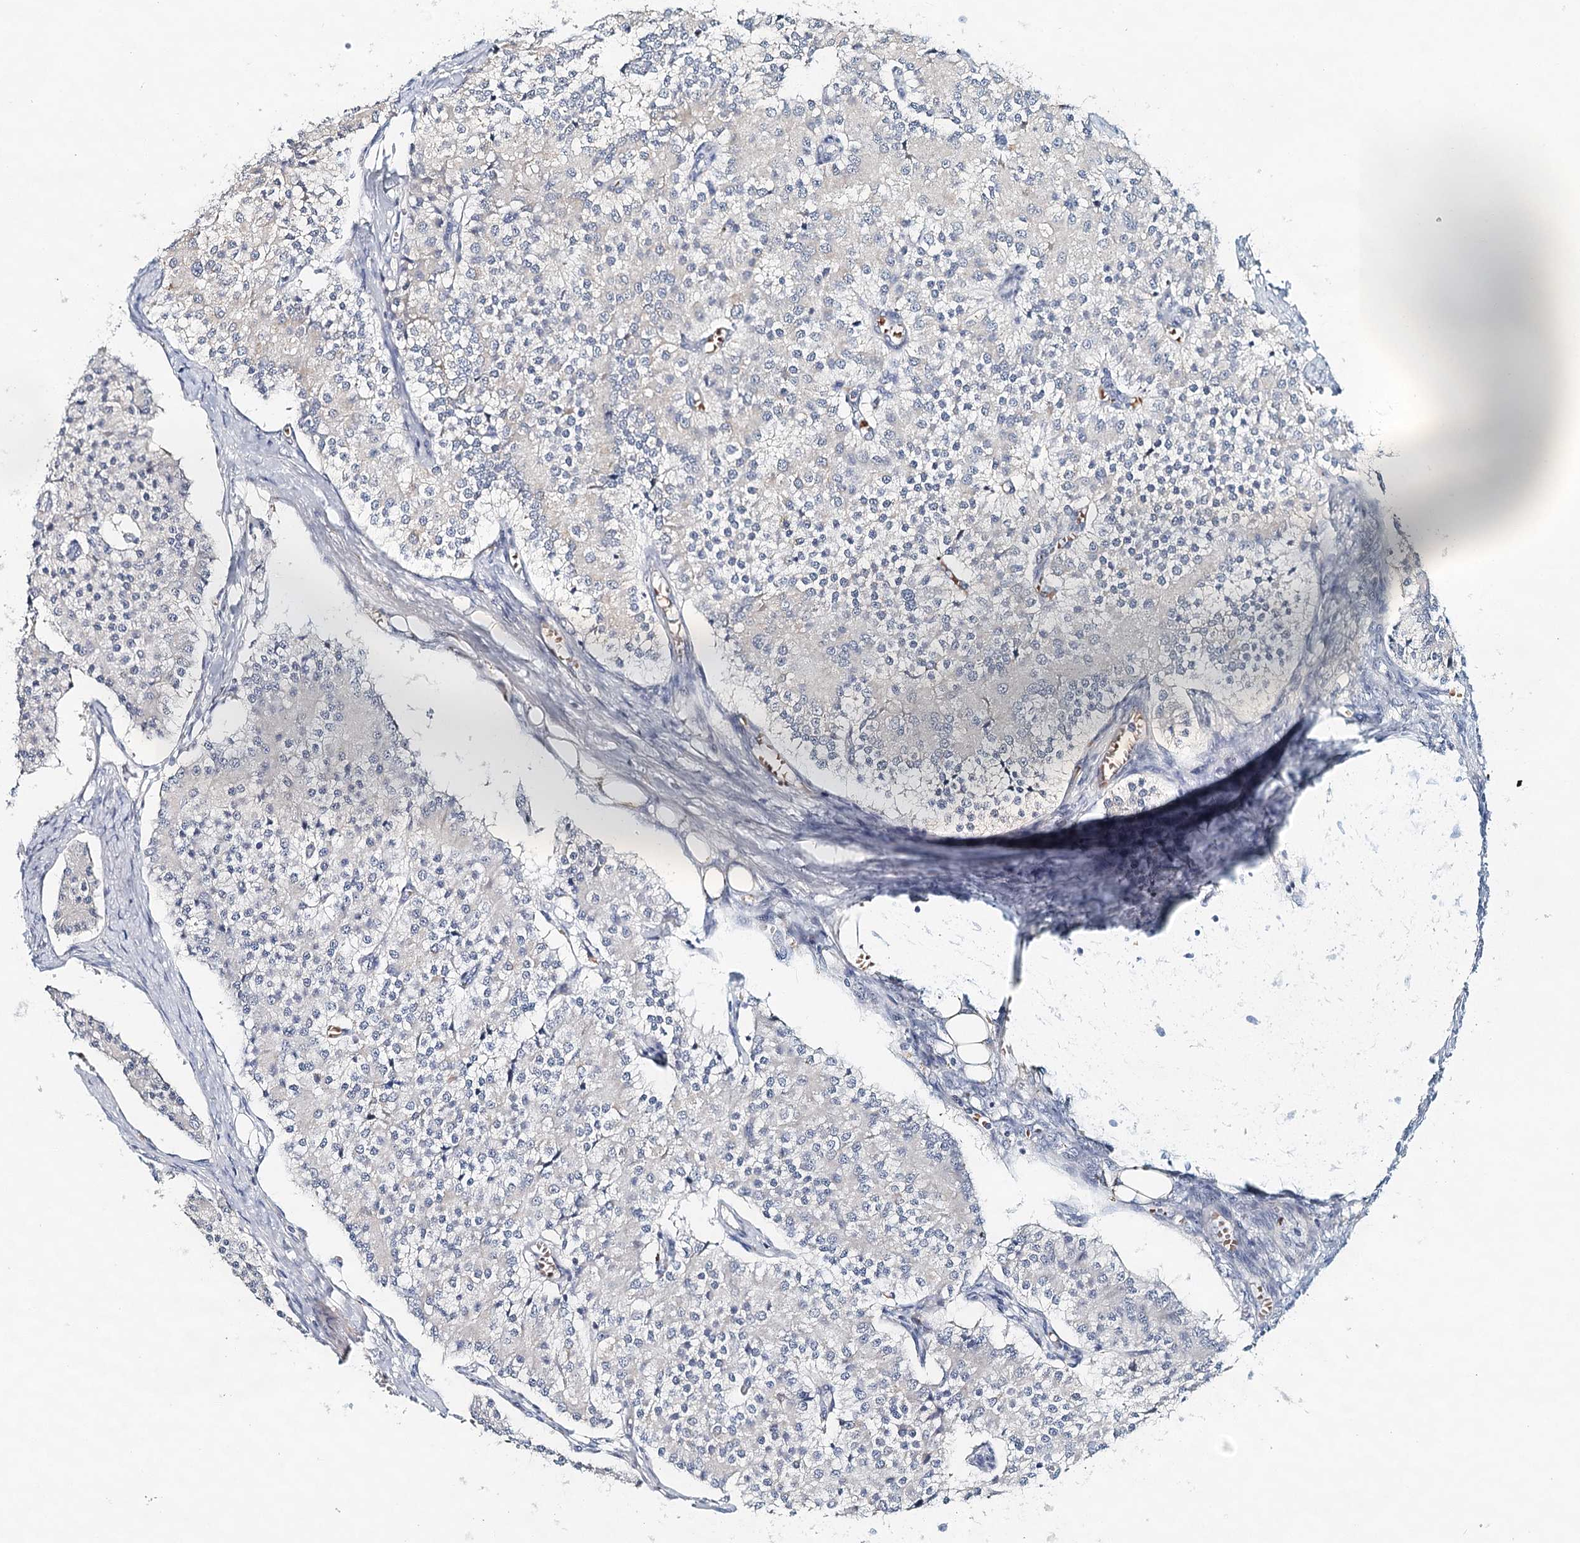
{"staining": {"intensity": "negative", "quantity": "none", "location": "none"}, "tissue": "carcinoid", "cell_type": "Tumor cells", "image_type": "cancer", "snomed": [{"axis": "morphology", "description": "Carcinoid, malignant, NOS"}, {"axis": "topography", "description": "Colon"}], "caption": "DAB immunohistochemical staining of carcinoid exhibits no significant staining in tumor cells.", "gene": "RBM43", "patient": {"sex": "female", "age": 52}}